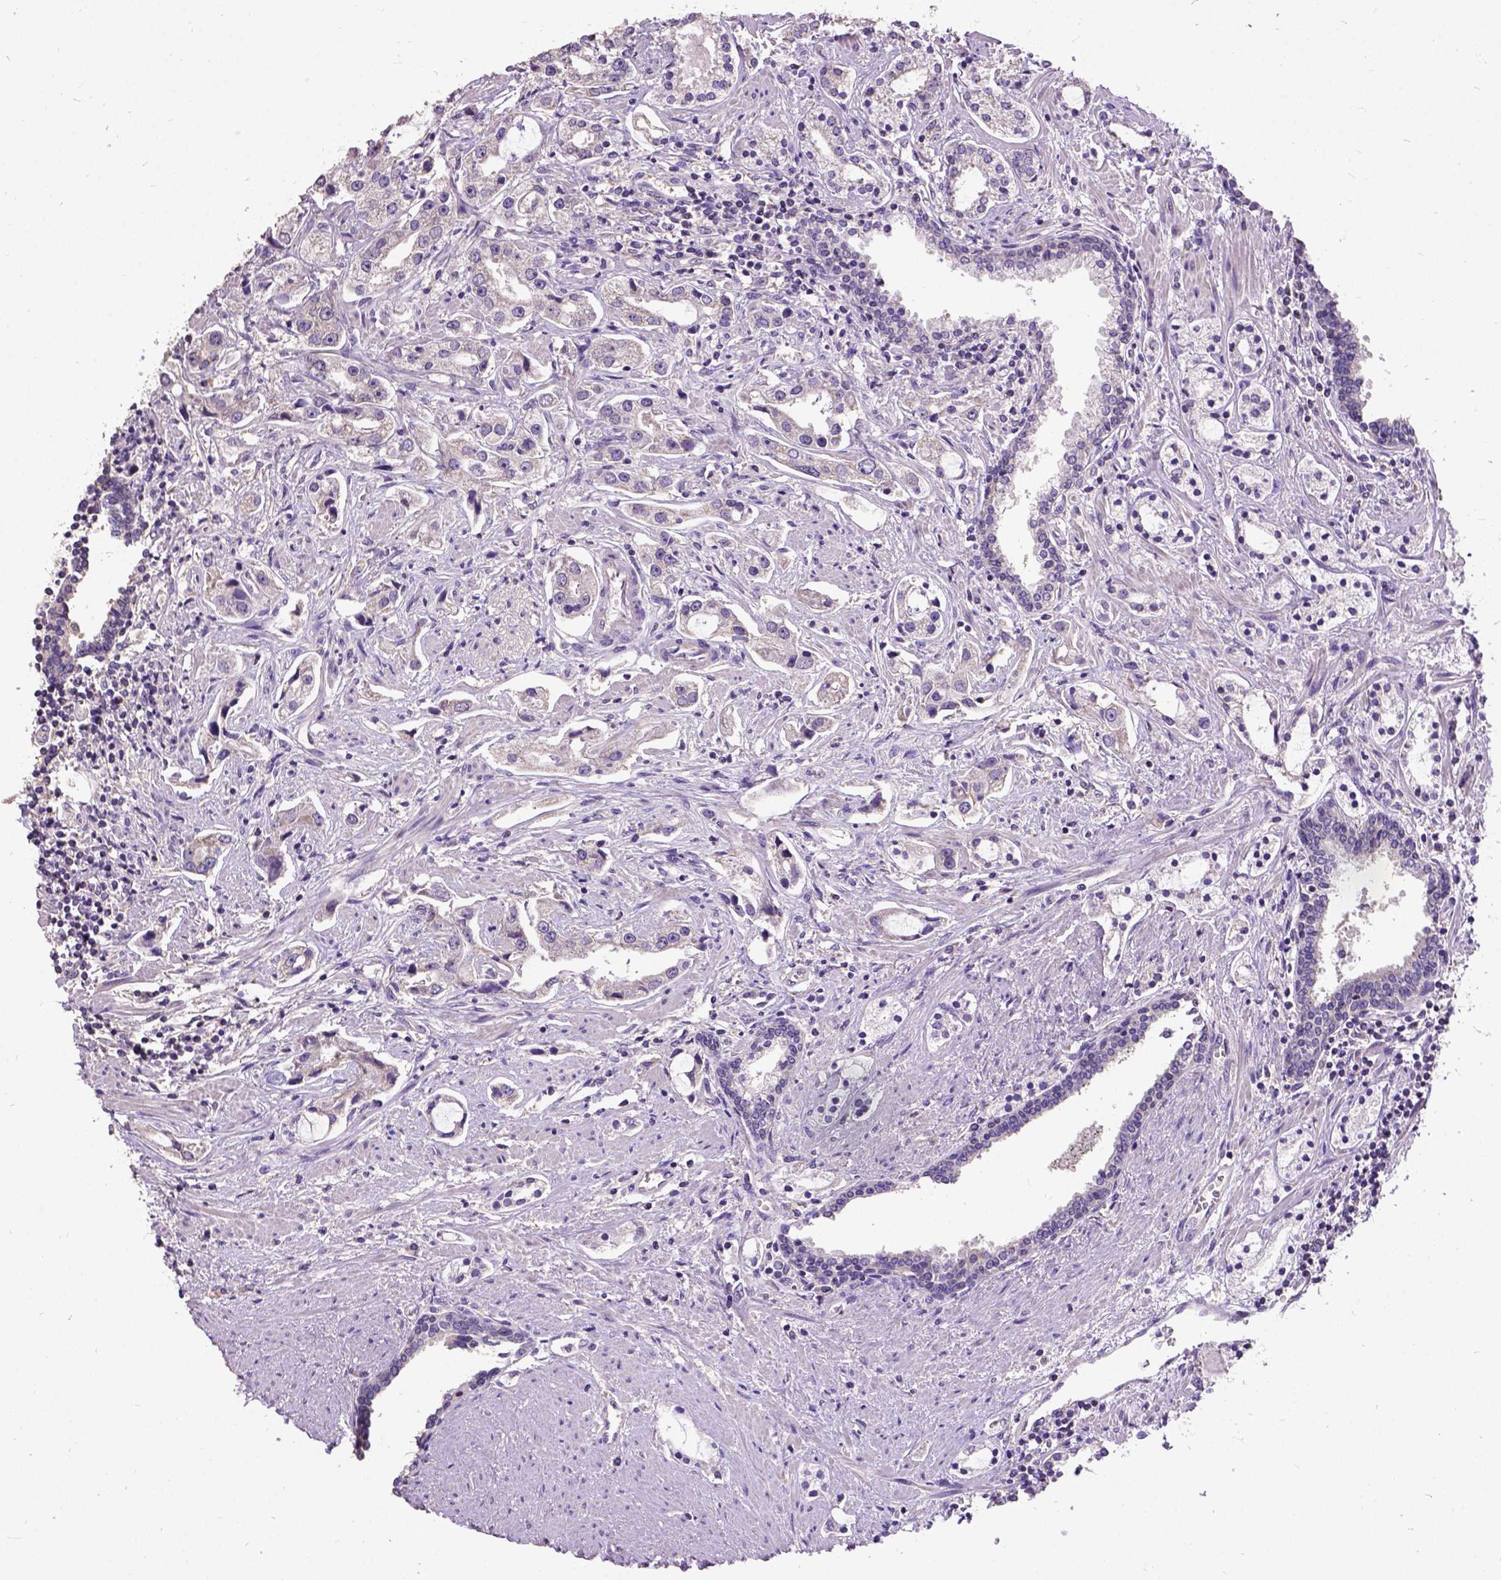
{"staining": {"intensity": "negative", "quantity": "none", "location": "none"}, "tissue": "prostate cancer", "cell_type": "Tumor cells", "image_type": "cancer", "snomed": [{"axis": "morphology", "description": "Adenocarcinoma, Medium grade"}, {"axis": "topography", "description": "Prostate"}], "caption": "The micrograph demonstrates no significant positivity in tumor cells of prostate cancer.", "gene": "DQX1", "patient": {"sex": "male", "age": 57}}